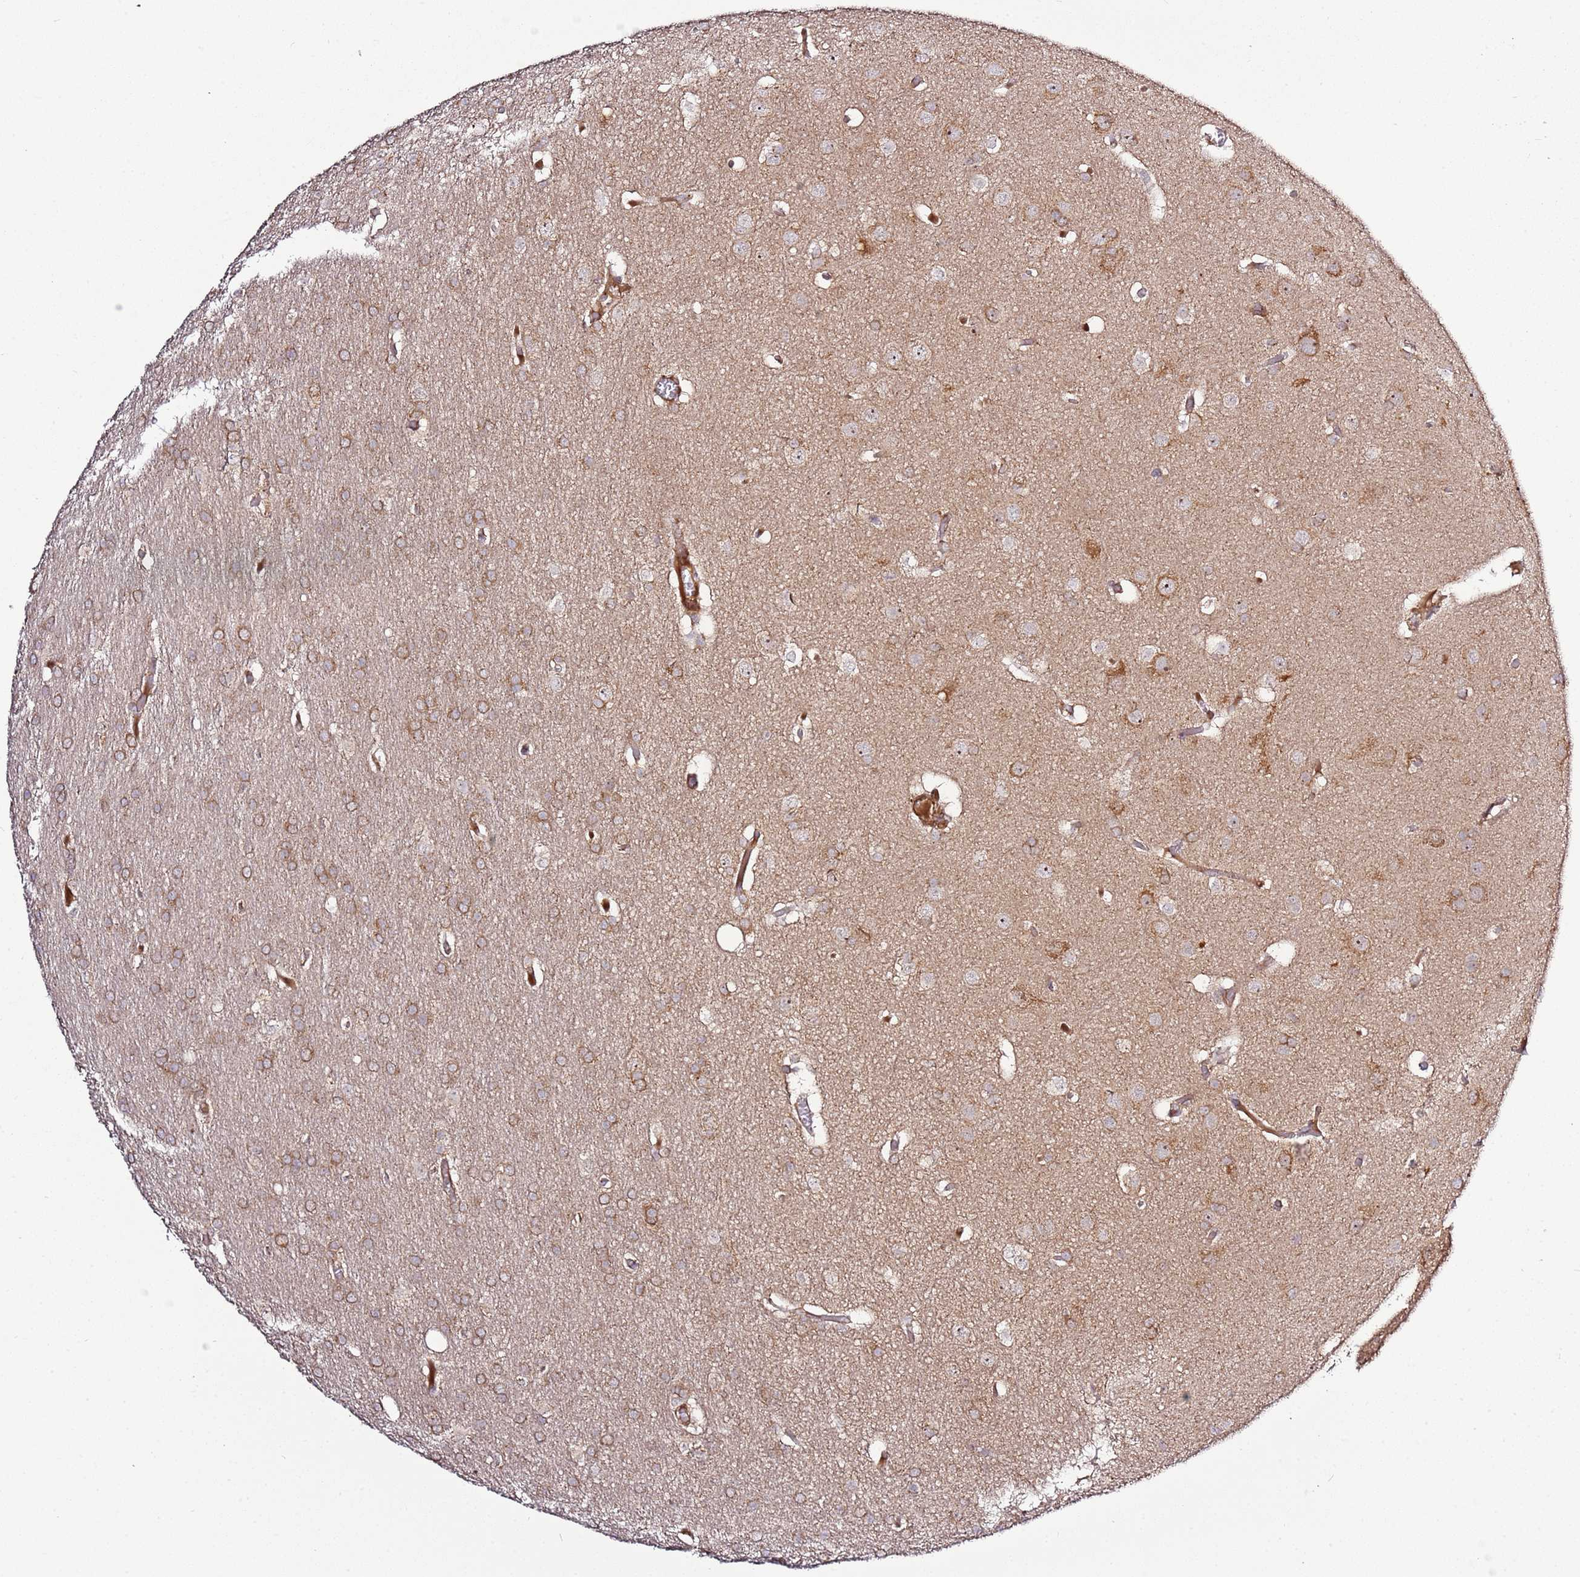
{"staining": {"intensity": "moderate", "quantity": ">75%", "location": "cytoplasmic/membranous"}, "tissue": "glioma", "cell_type": "Tumor cells", "image_type": "cancer", "snomed": [{"axis": "morphology", "description": "Glioma, malignant, Low grade"}, {"axis": "topography", "description": "Brain"}], "caption": "Protein staining of malignant low-grade glioma tissue displays moderate cytoplasmic/membranous staining in approximately >75% of tumor cells. (Stains: DAB (3,3'-diaminobenzidine) in brown, nuclei in blue, Microscopy: brightfield microscopy at high magnification).", "gene": "PVRIG", "patient": {"sex": "female", "age": 32}}